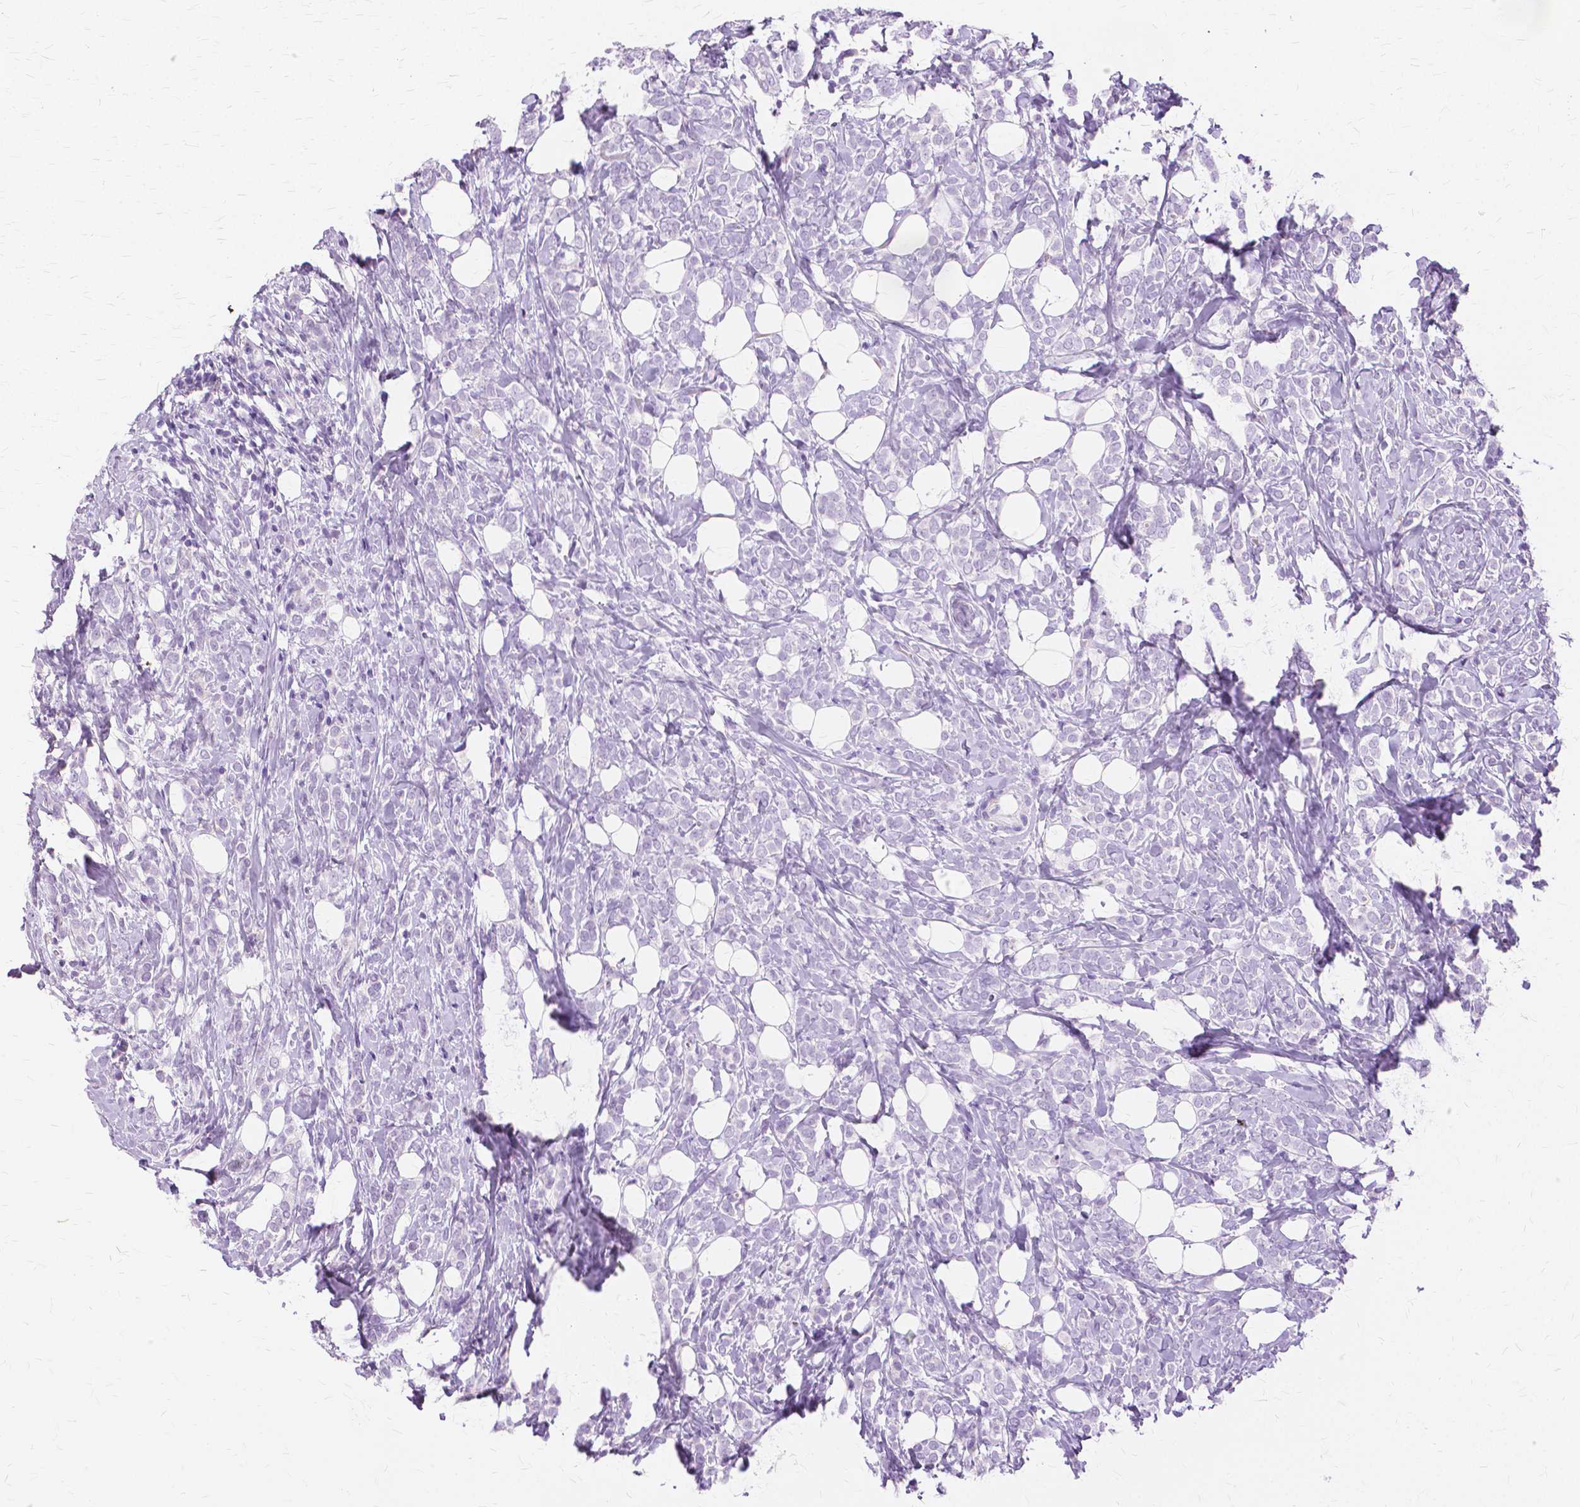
{"staining": {"intensity": "negative", "quantity": "none", "location": "none"}, "tissue": "breast cancer", "cell_type": "Tumor cells", "image_type": "cancer", "snomed": [{"axis": "morphology", "description": "Lobular carcinoma"}, {"axis": "topography", "description": "Breast"}], "caption": "Immunohistochemical staining of breast cancer displays no significant expression in tumor cells.", "gene": "TGM1", "patient": {"sex": "female", "age": 49}}